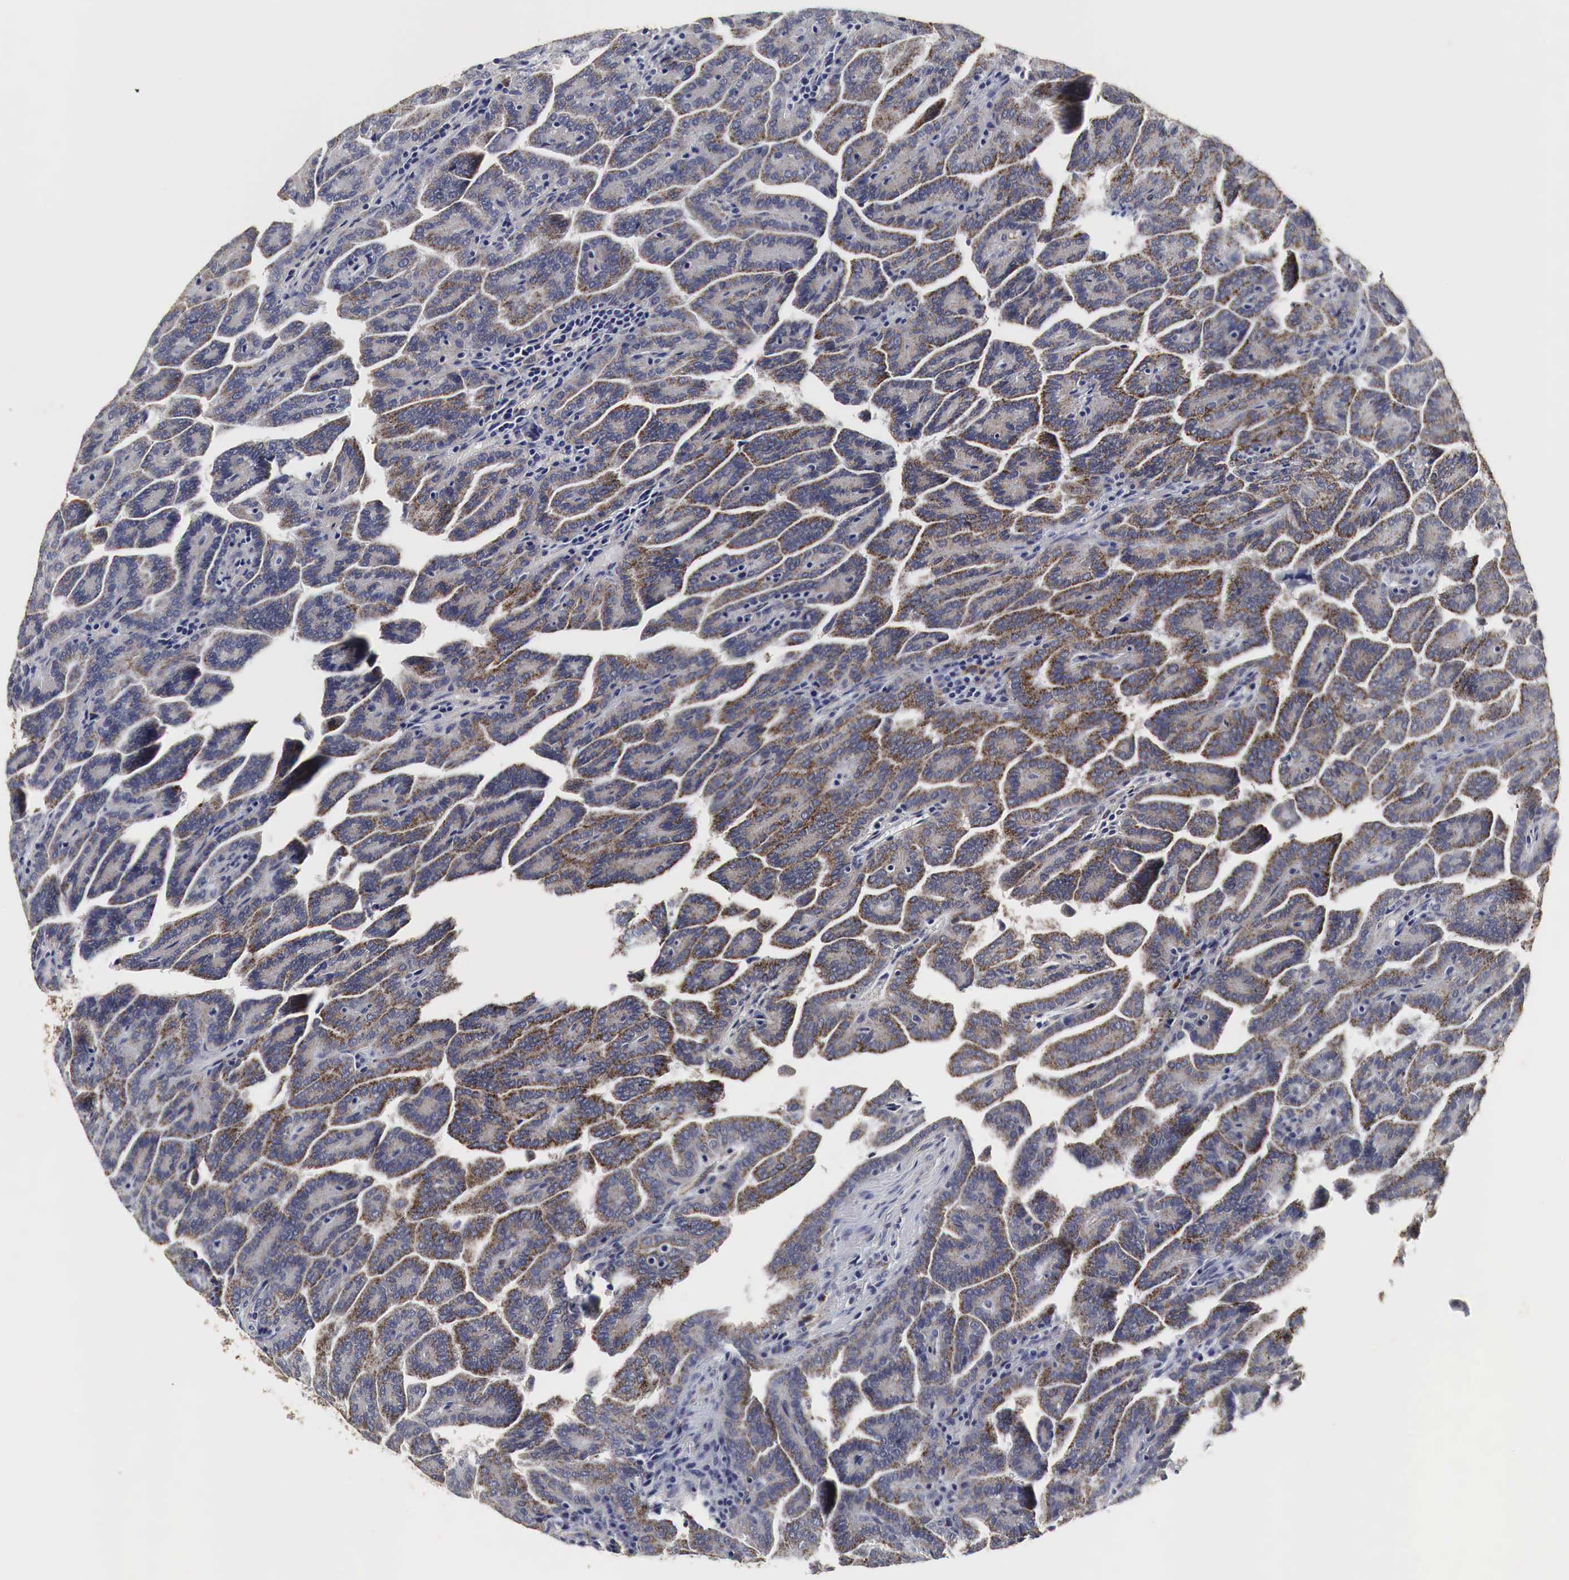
{"staining": {"intensity": "weak", "quantity": "25%-75%", "location": "cytoplasmic/membranous"}, "tissue": "renal cancer", "cell_type": "Tumor cells", "image_type": "cancer", "snomed": [{"axis": "morphology", "description": "Adenocarcinoma, NOS"}, {"axis": "topography", "description": "Kidney"}], "caption": "Human adenocarcinoma (renal) stained with a protein marker exhibits weak staining in tumor cells.", "gene": "SPIN1", "patient": {"sex": "male", "age": 61}}